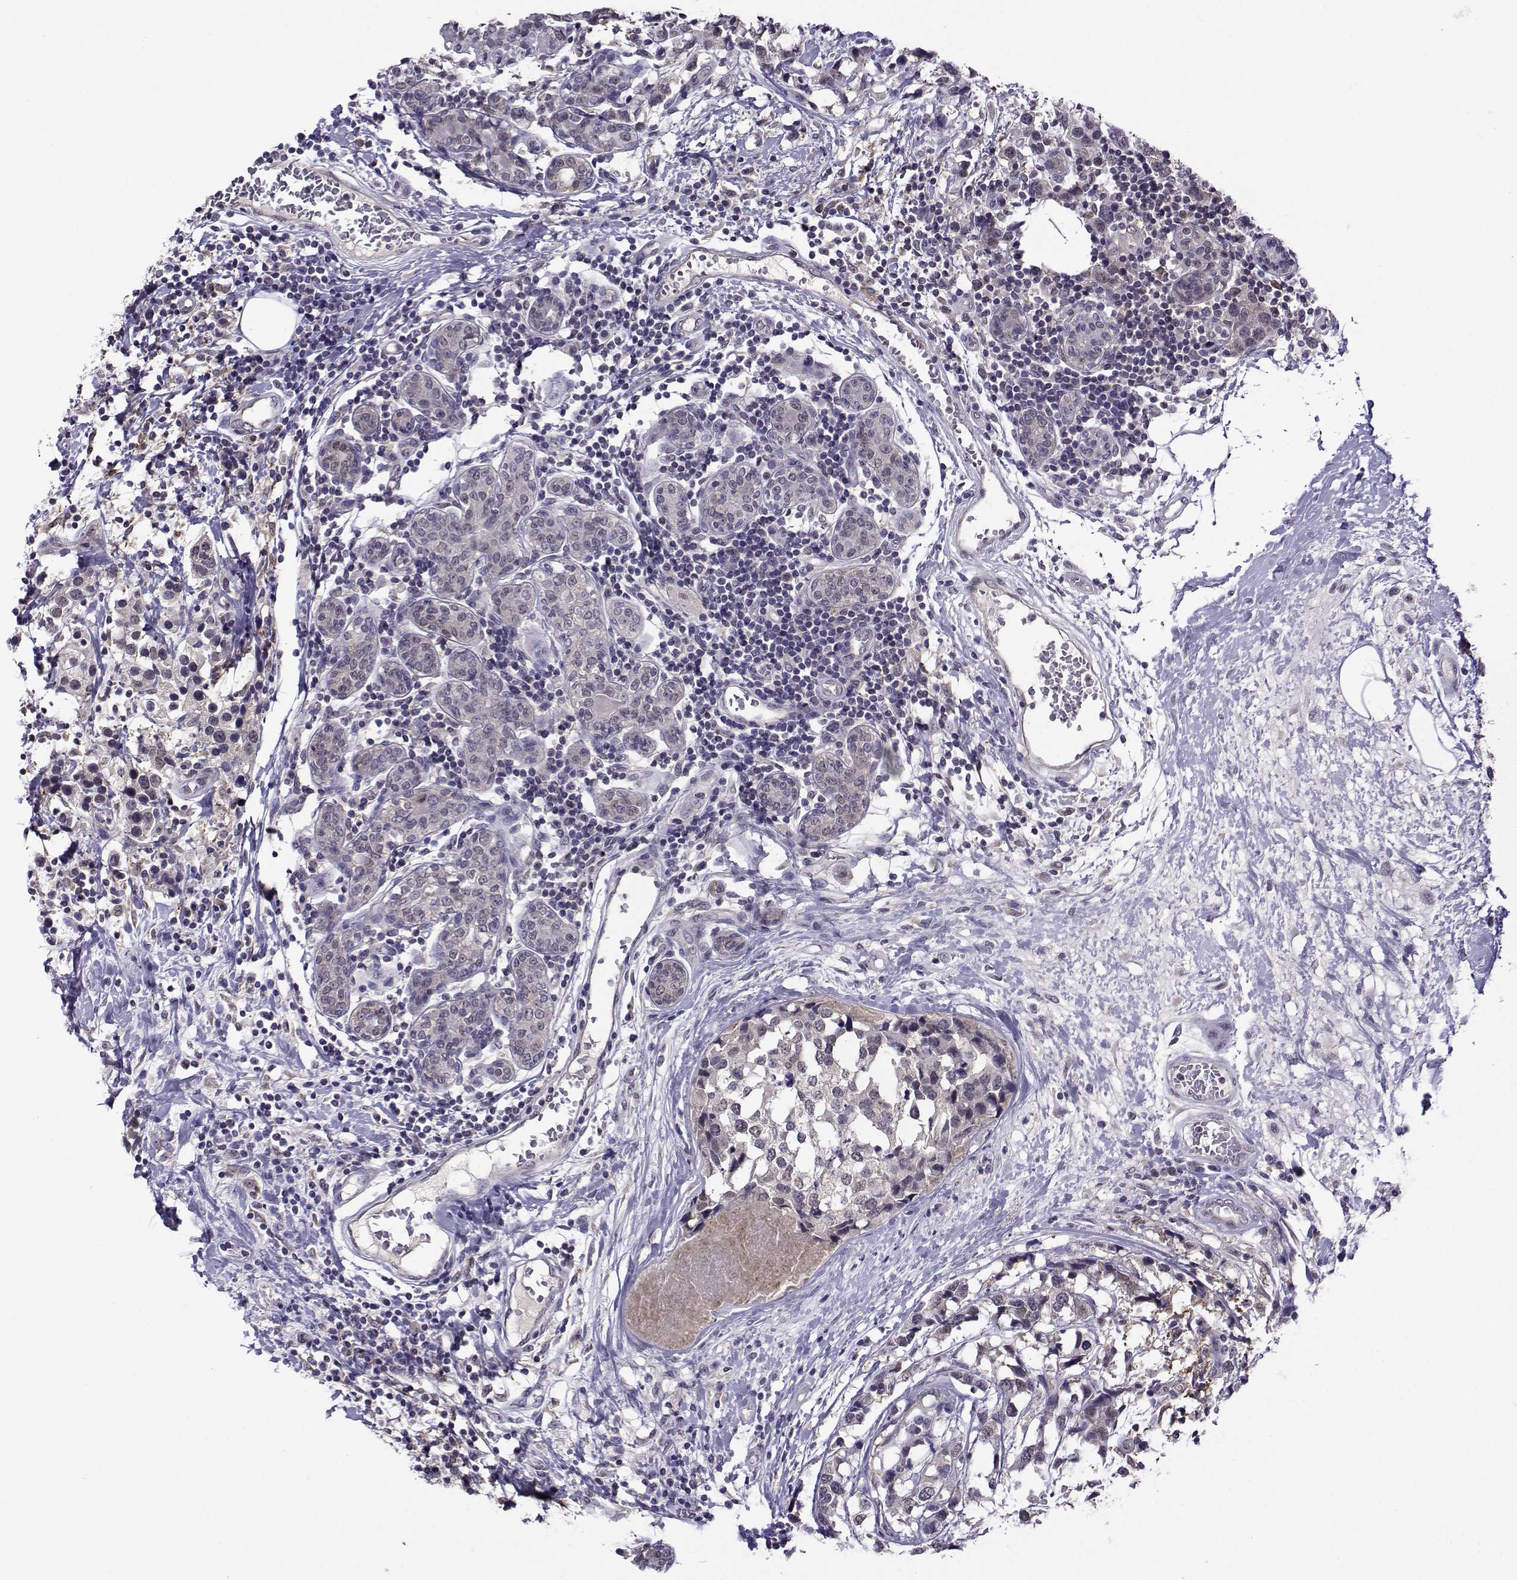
{"staining": {"intensity": "negative", "quantity": "none", "location": "none"}, "tissue": "breast cancer", "cell_type": "Tumor cells", "image_type": "cancer", "snomed": [{"axis": "morphology", "description": "Lobular carcinoma"}, {"axis": "topography", "description": "Breast"}], "caption": "This is an immunohistochemistry image of breast cancer. There is no expression in tumor cells.", "gene": "DDX20", "patient": {"sex": "female", "age": 59}}